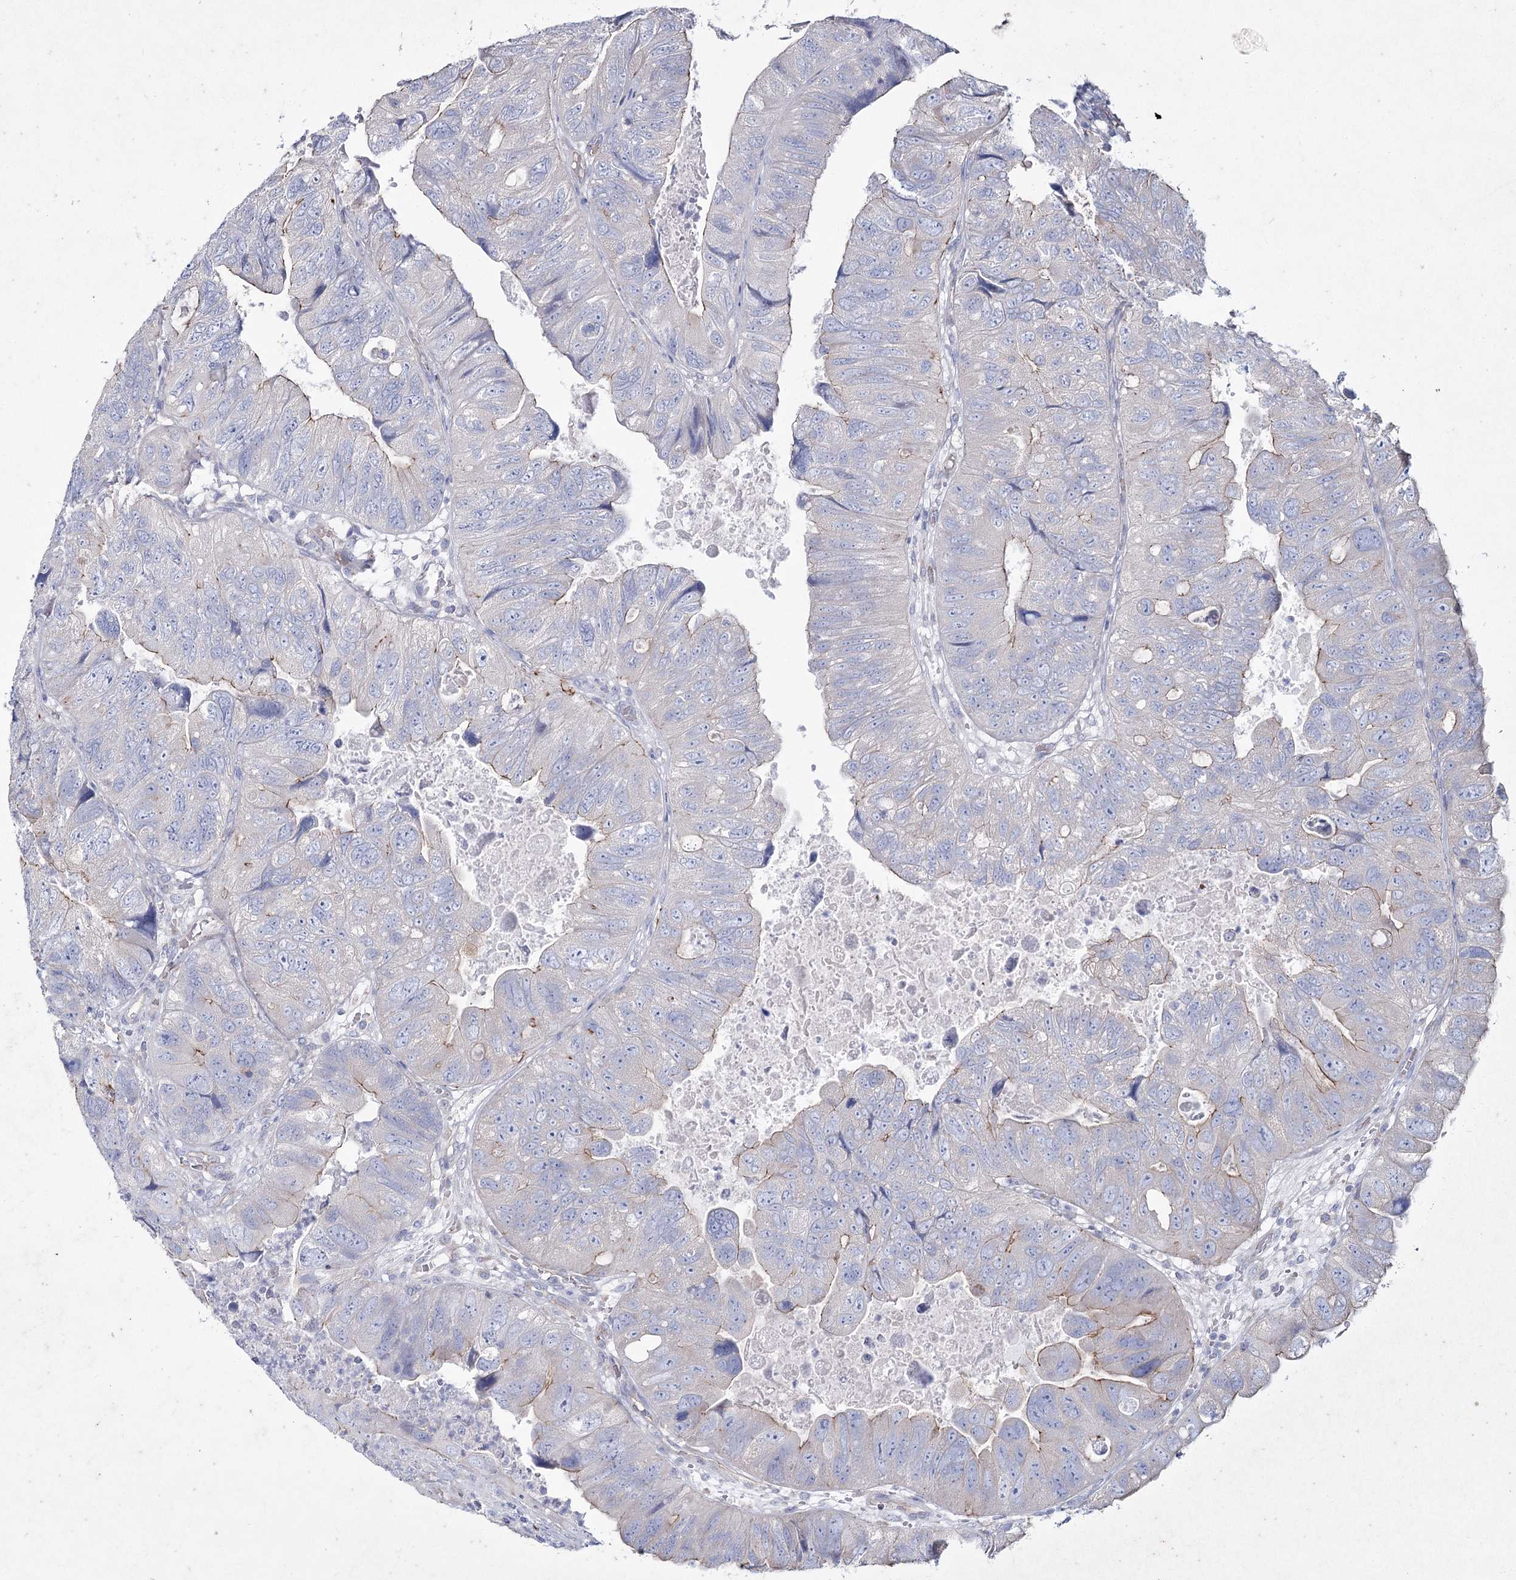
{"staining": {"intensity": "moderate", "quantity": "<25%", "location": "cytoplasmic/membranous"}, "tissue": "colorectal cancer", "cell_type": "Tumor cells", "image_type": "cancer", "snomed": [{"axis": "morphology", "description": "Adenocarcinoma, NOS"}, {"axis": "topography", "description": "Rectum"}], "caption": "Moderate cytoplasmic/membranous expression is seen in approximately <25% of tumor cells in colorectal cancer.", "gene": "LDLRAD3", "patient": {"sex": "male", "age": 63}}